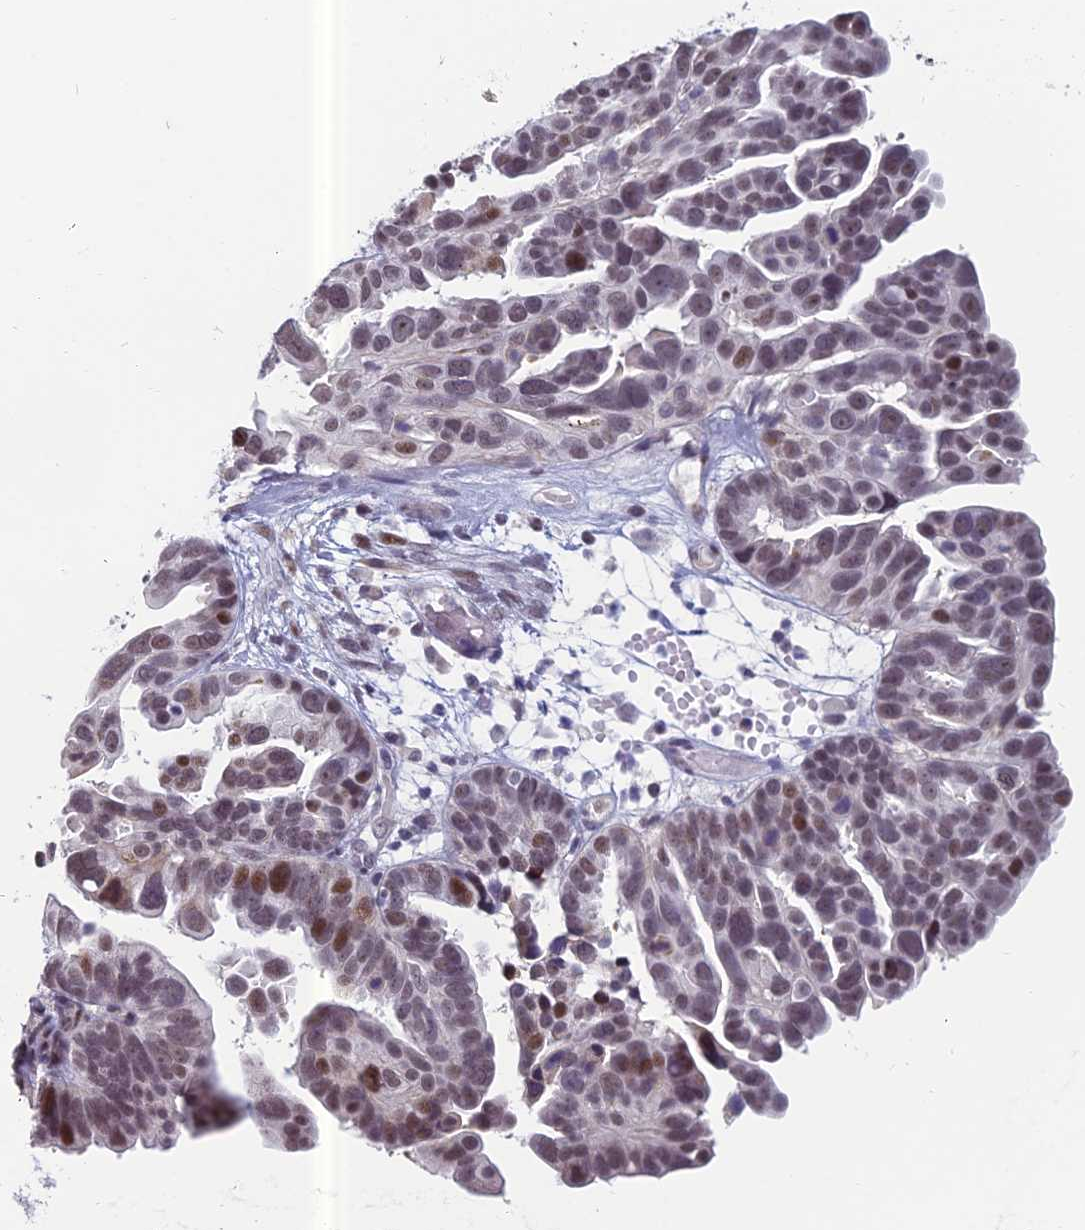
{"staining": {"intensity": "moderate", "quantity": "25%-75%", "location": "nuclear"}, "tissue": "ovarian cancer", "cell_type": "Tumor cells", "image_type": "cancer", "snomed": [{"axis": "morphology", "description": "Cystadenocarcinoma, serous, NOS"}, {"axis": "topography", "description": "Ovary"}], "caption": "Immunohistochemistry (DAB (3,3'-diaminobenzidine)) staining of ovarian cancer shows moderate nuclear protein positivity in approximately 25%-75% of tumor cells.", "gene": "RGS17", "patient": {"sex": "female", "age": 56}}